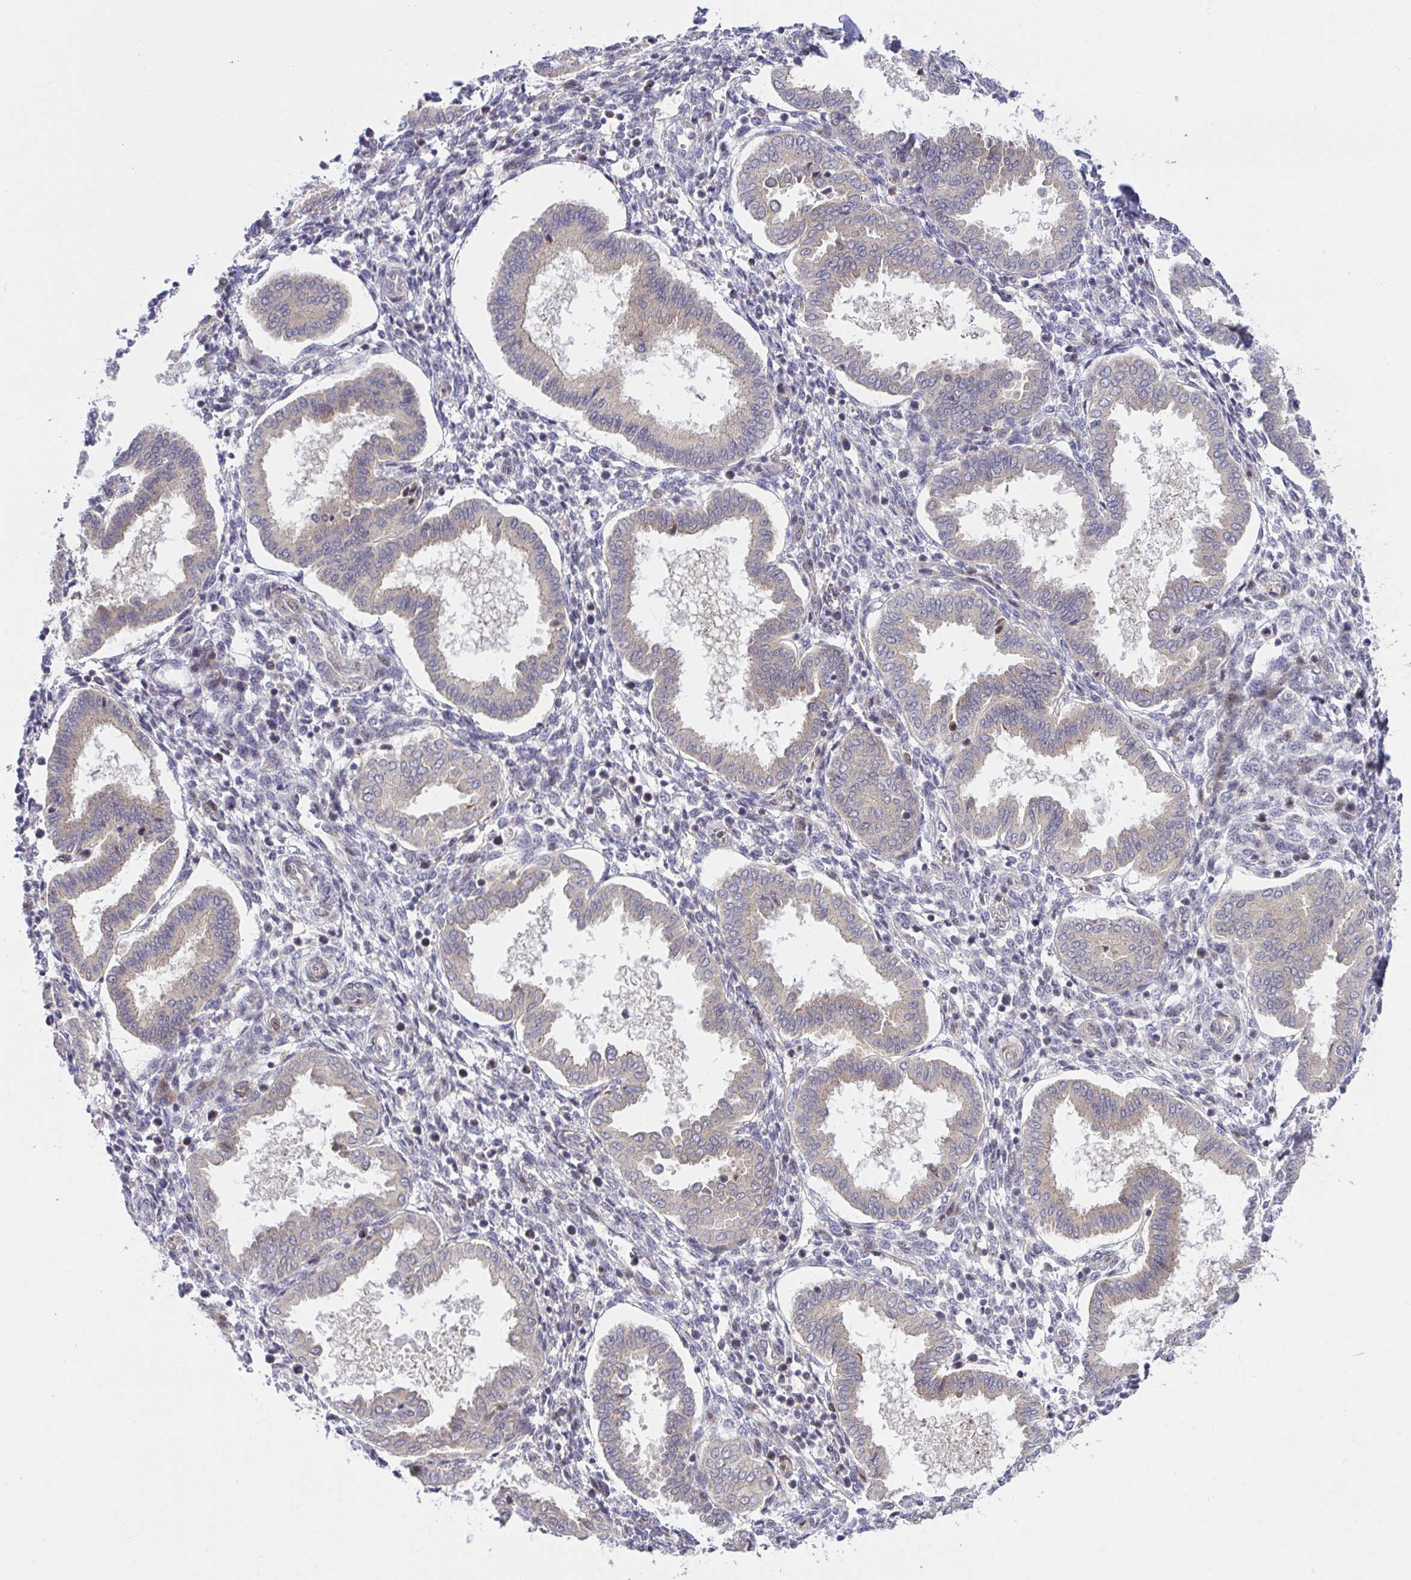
{"staining": {"intensity": "negative", "quantity": "none", "location": "none"}, "tissue": "endometrium", "cell_type": "Cells in endometrial stroma", "image_type": "normal", "snomed": [{"axis": "morphology", "description": "Normal tissue, NOS"}, {"axis": "topography", "description": "Endometrium"}], "caption": "Unremarkable endometrium was stained to show a protein in brown. There is no significant expression in cells in endometrial stroma. (Stains: DAB IHC with hematoxylin counter stain, Microscopy: brightfield microscopy at high magnification).", "gene": "TRIM55", "patient": {"sex": "female", "age": 24}}